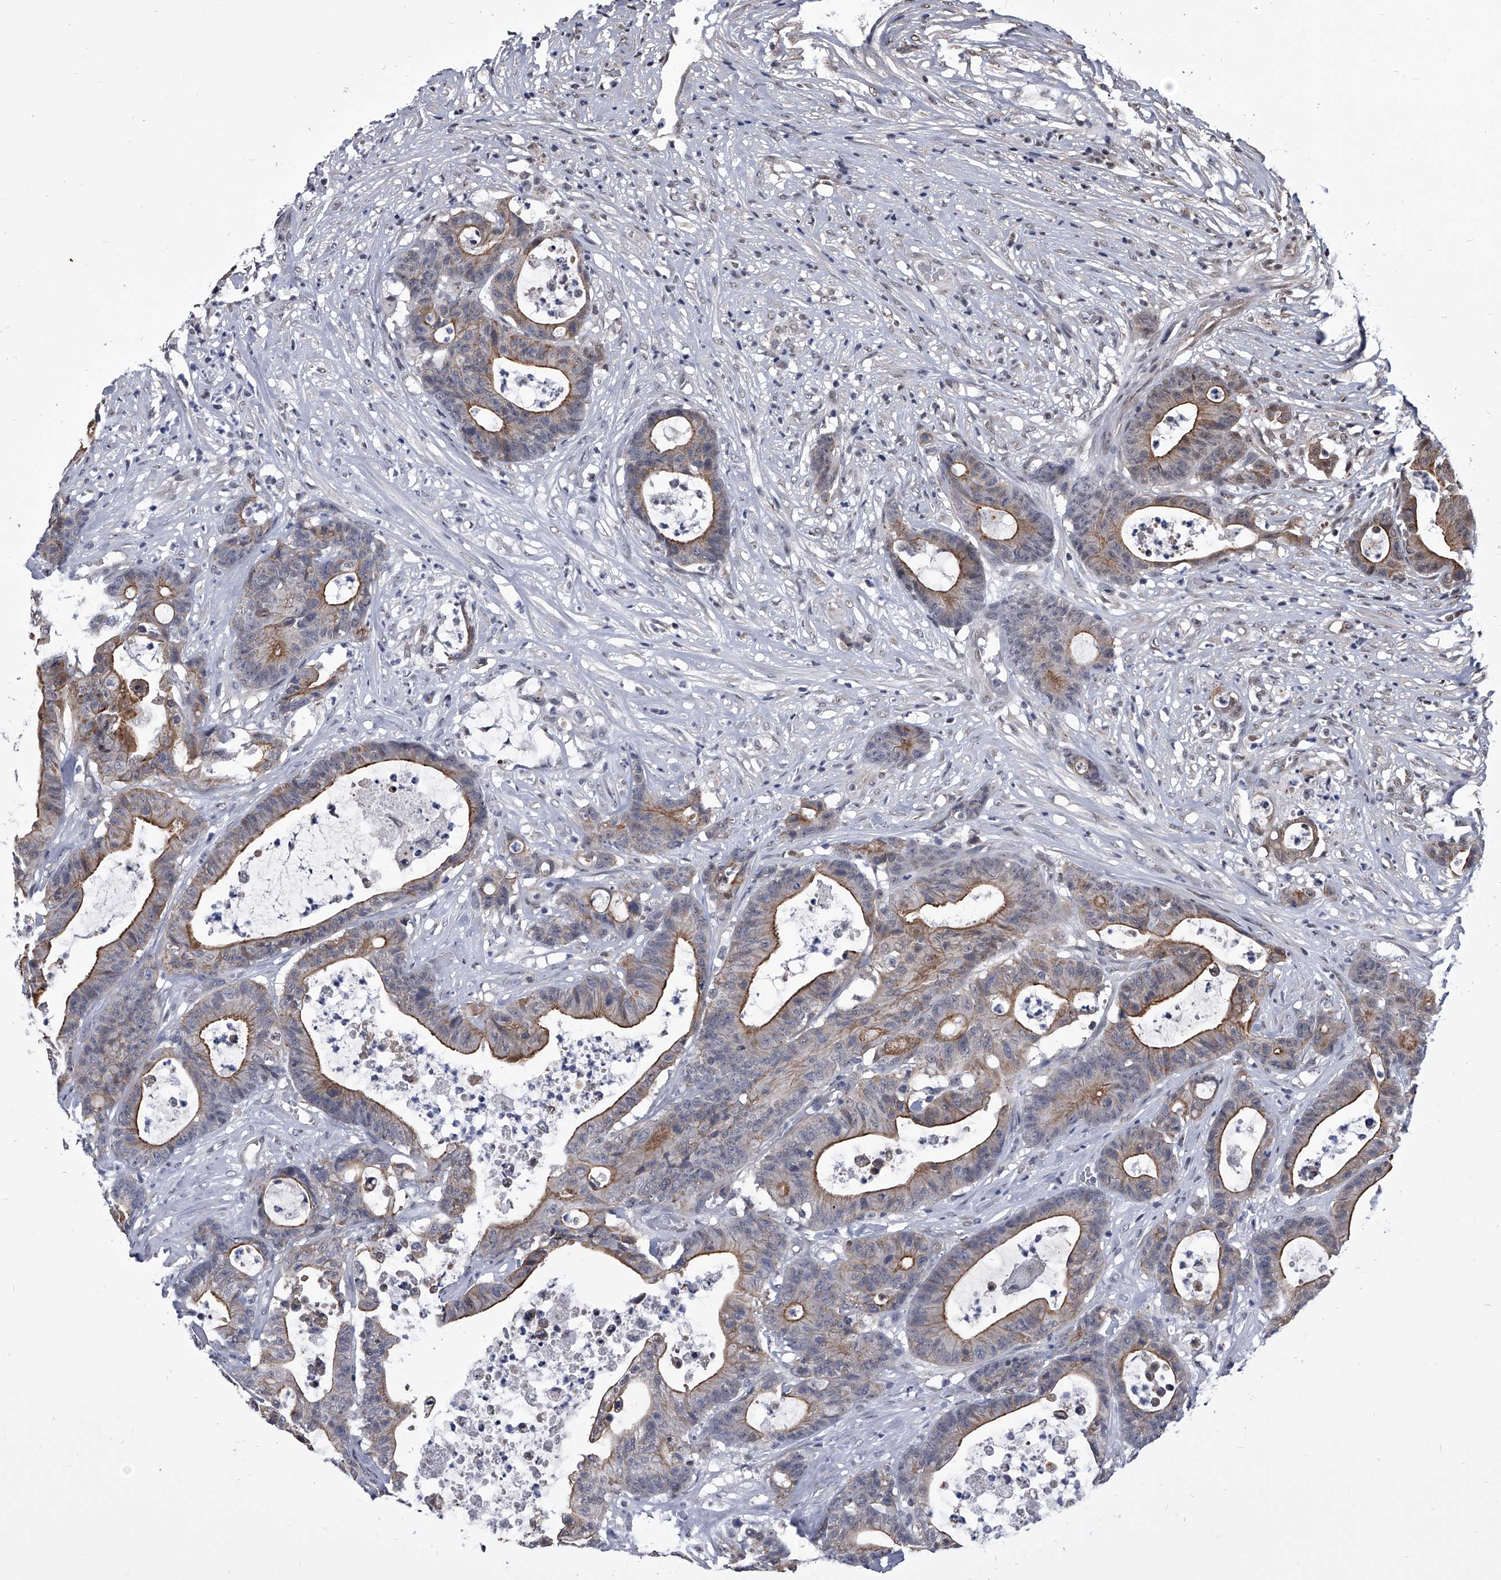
{"staining": {"intensity": "moderate", "quantity": "25%-75%", "location": "cytoplasmic/membranous"}, "tissue": "colorectal cancer", "cell_type": "Tumor cells", "image_type": "cancer", "snomed": [{"axis": "morphology", "description": "Adenocarcinoma, NOS"}, {"axis": "topography", "description": "Colon"}], "caption": "IHC histopathology image of neoplastic tissue: human colorectal adenocarcinoma stained using immunohistochemistry (IHC) displays medium levels of moderate protein expression localized specifically in the cytoplasmic/membranous of tumor cells, appearing as a cytoplasmic/membranous brown color.", "gene": "ZNF76", "patient": {"sex": "female", "age": 84}}